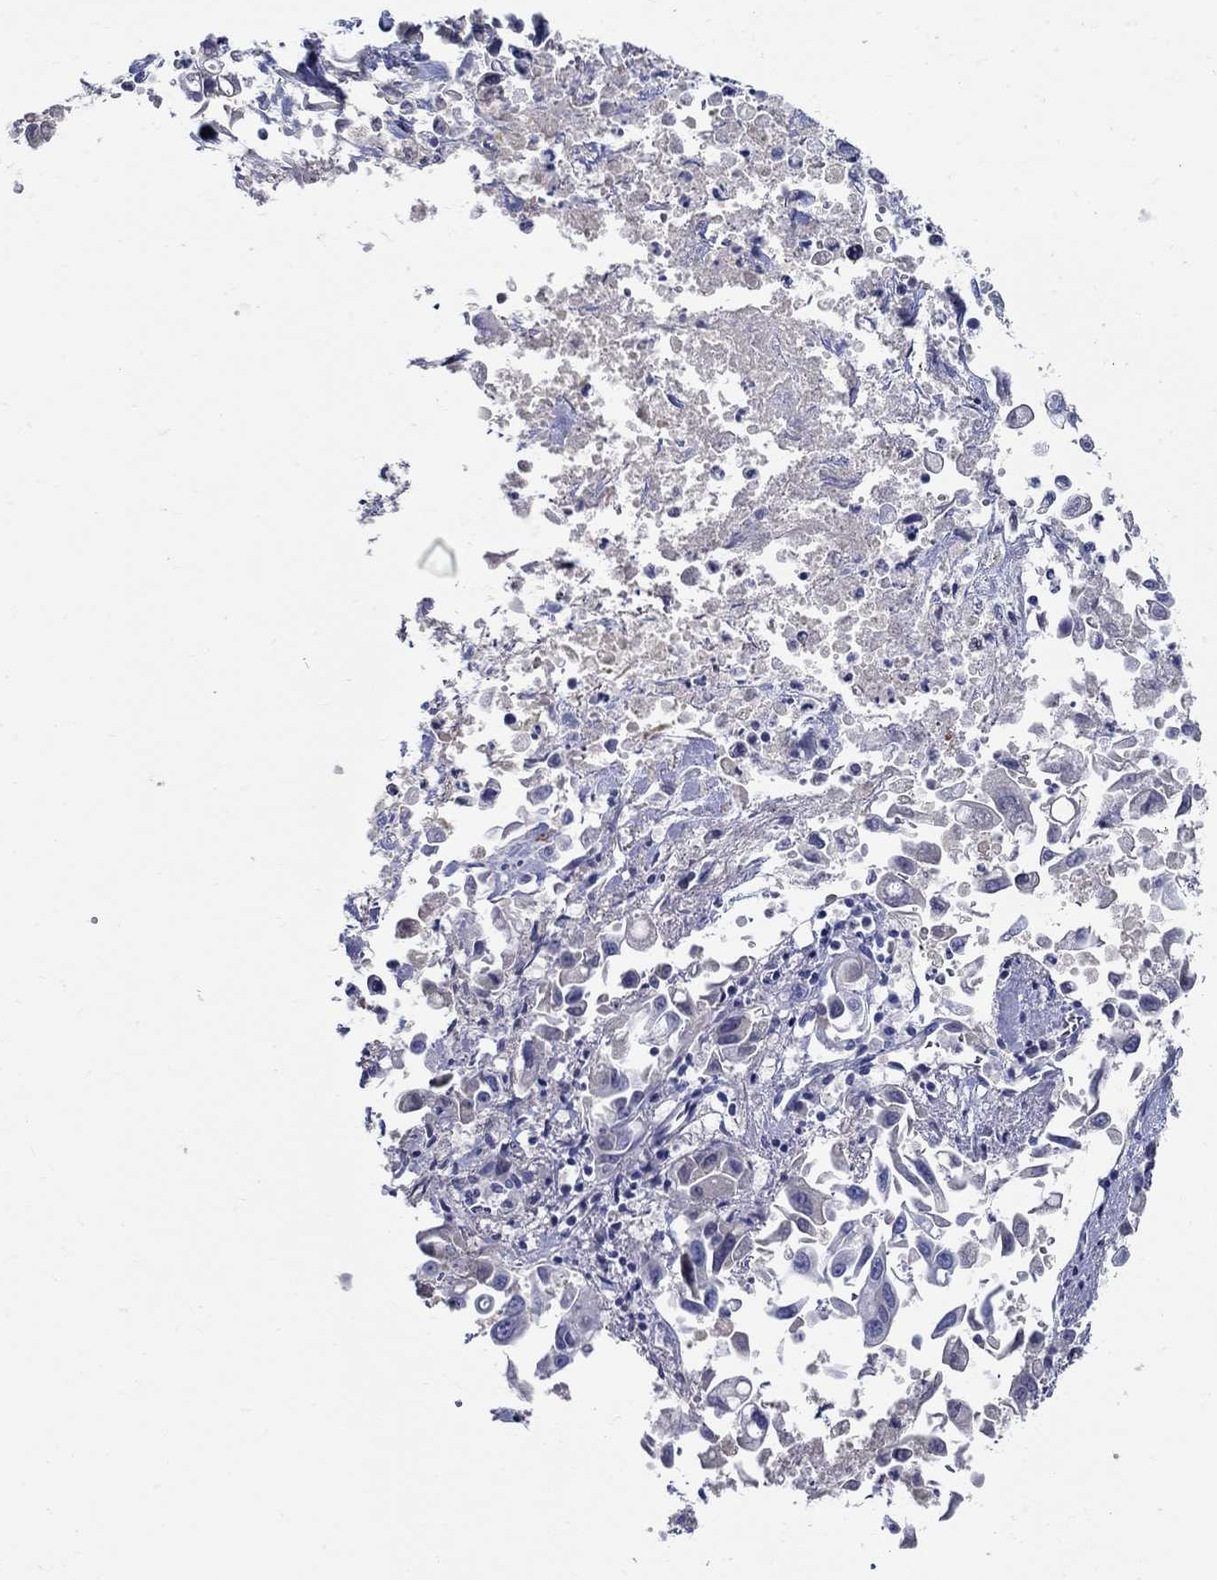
{"staining": {"intensity": "negative", "quantity": "none", "location": "none"}, "tissue": "pancreatic cancer", "cell_type": "Tumor cells", "image_type": "cancer", "snomed": [{"axis": "morphology", "description": "Adenocarcinoma, NOS"}, {"axis": "topography", "description": "Pancreas"}], "caption": "Tumor cells show no significant protein staining in adenocarcinoma (pancreatic).", "gene": "CRYGD", "patient": {"sex": "female", "age": 83}}